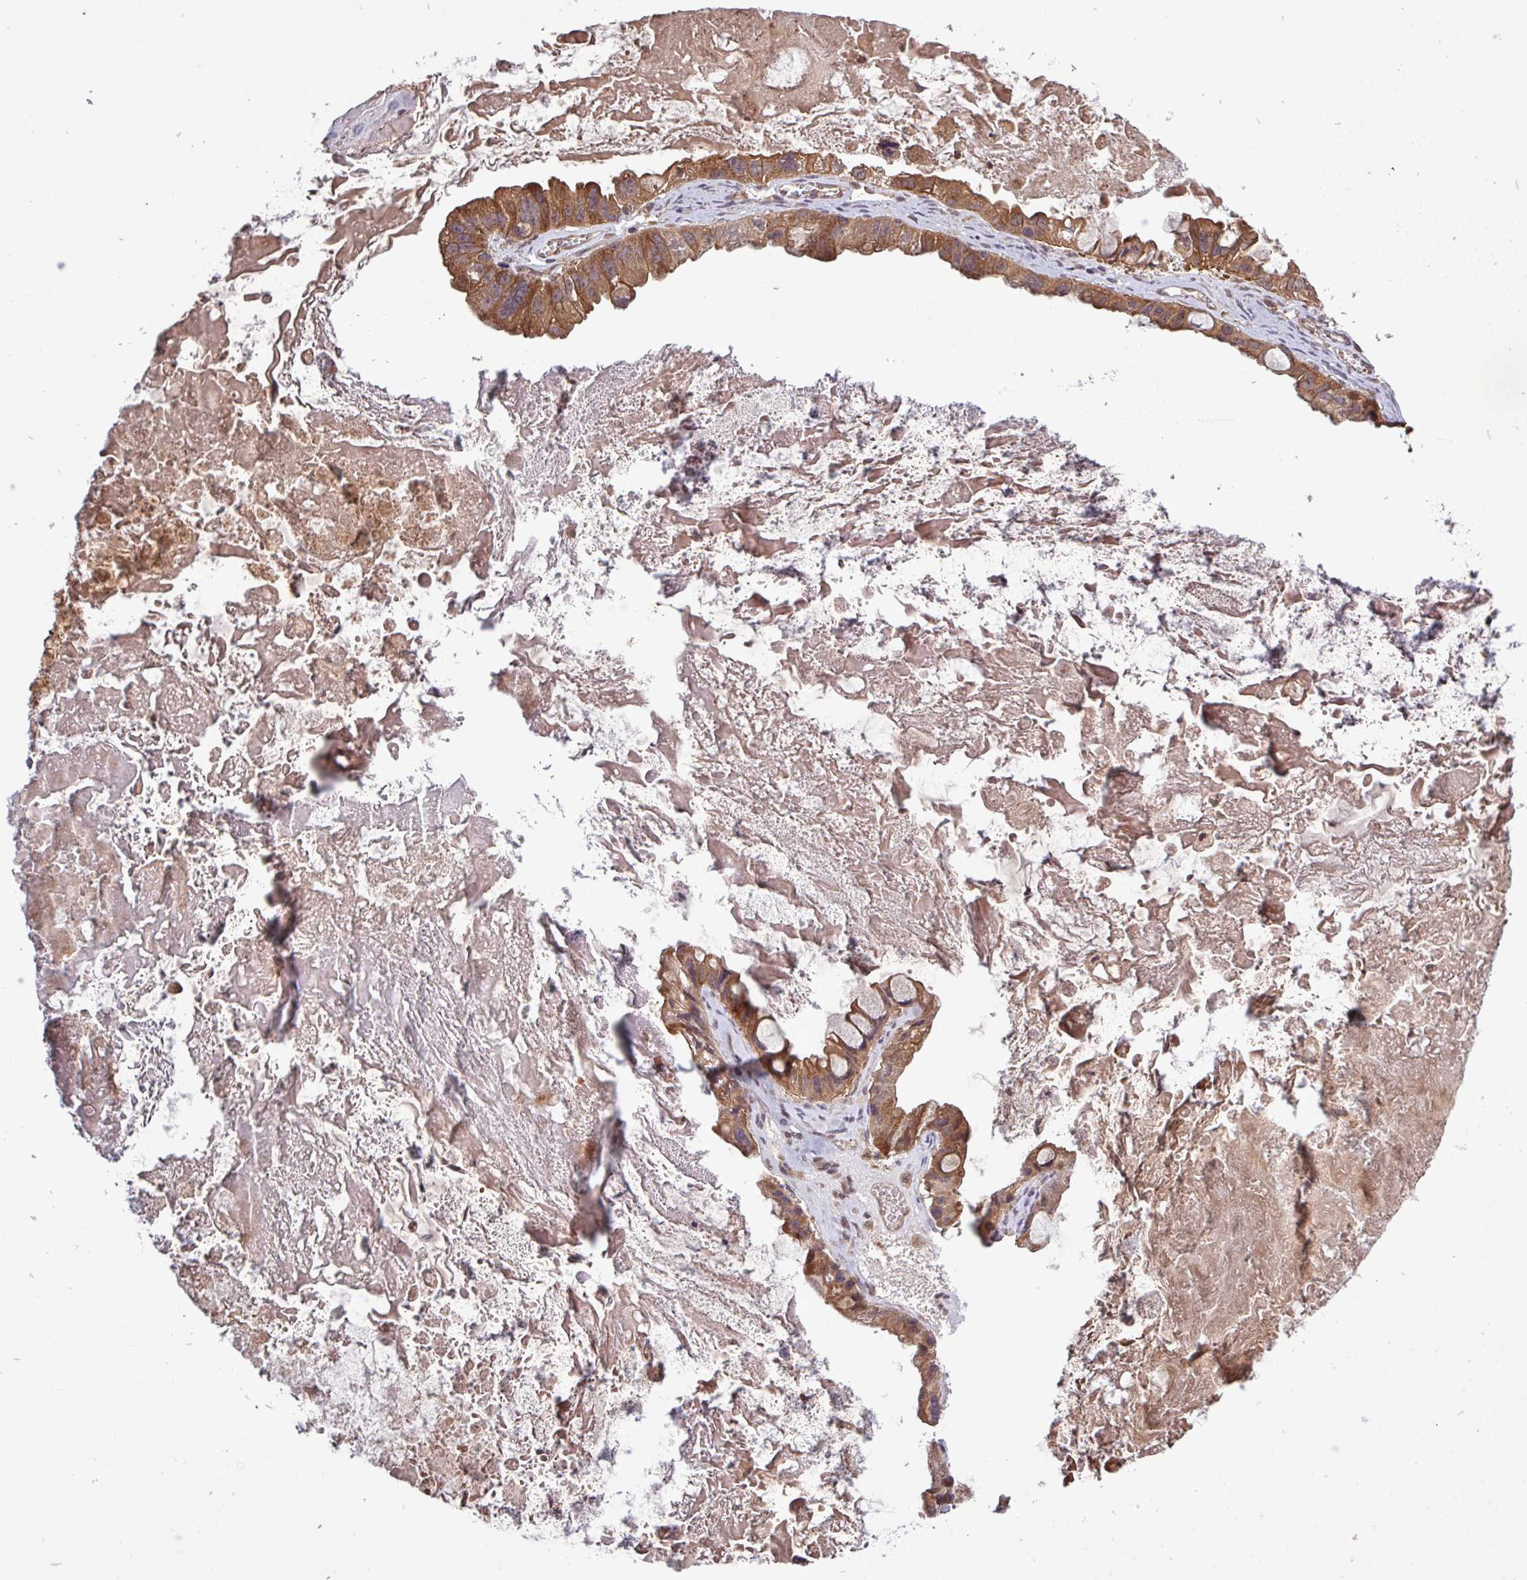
{"staining": {"intensity": "moderate", "quantity": ">75%", "location": "cytoplasmic/membranous"}, "tissue": "ovarian cancer", "cell_type": "Tumor cells", "image_type": "cancer", "snomed": [{"axis": "morphology", "description": "Cystadenocarcinoma, mucinous, NOS"}, {"axis": "topography", "description": "Ovary"}], "caption": "Protein staining of mucinous cystadenocarcinoma (ovarian) tissue exhibits moderate cytoplasmic/membranous positivity in about >75% of tumor cells. (Brightfield microscopy of DAB IHC at high magnification).", "gene": "TRABD2A", "patient": {"sex": "female", "age": 61}}